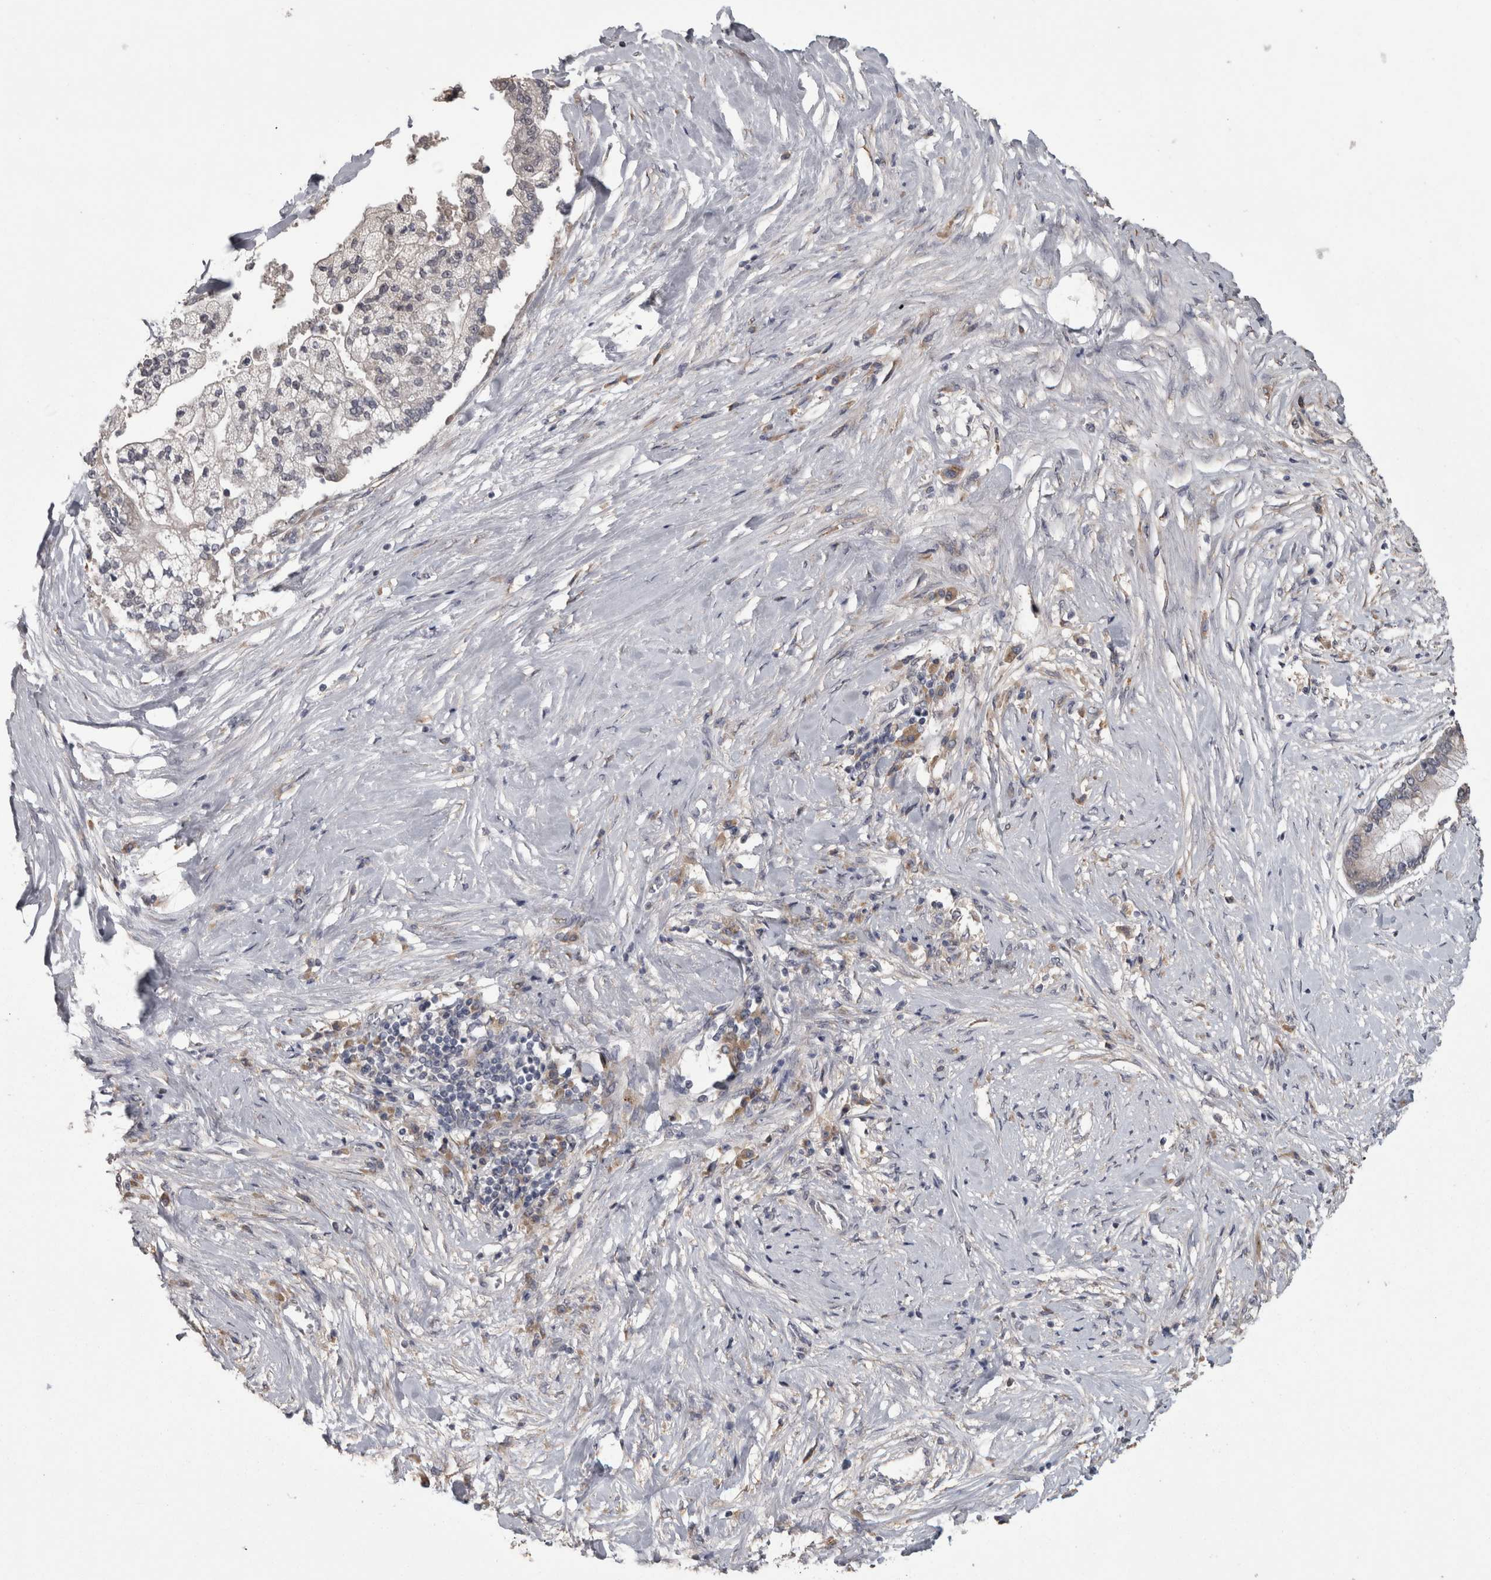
{"staining": {"intensity": "negative", "quantity": "none", "location": "none"}, "tissue": "liver cancer", "cell_type": "Tumor cells", "image_type": "cancer", "snomed": [{"axis": "morphology", "description": "Cholangiocarcinoma"}, {"axis": "topography", "description": "Liver"}], "caption": "Immunohistochemical staining of liver cancer (cholangiocarcinoma) displays no significant staining in tumor cells.", "gene": "RAB29", "patient": {"sex": "male", "age": 50}}